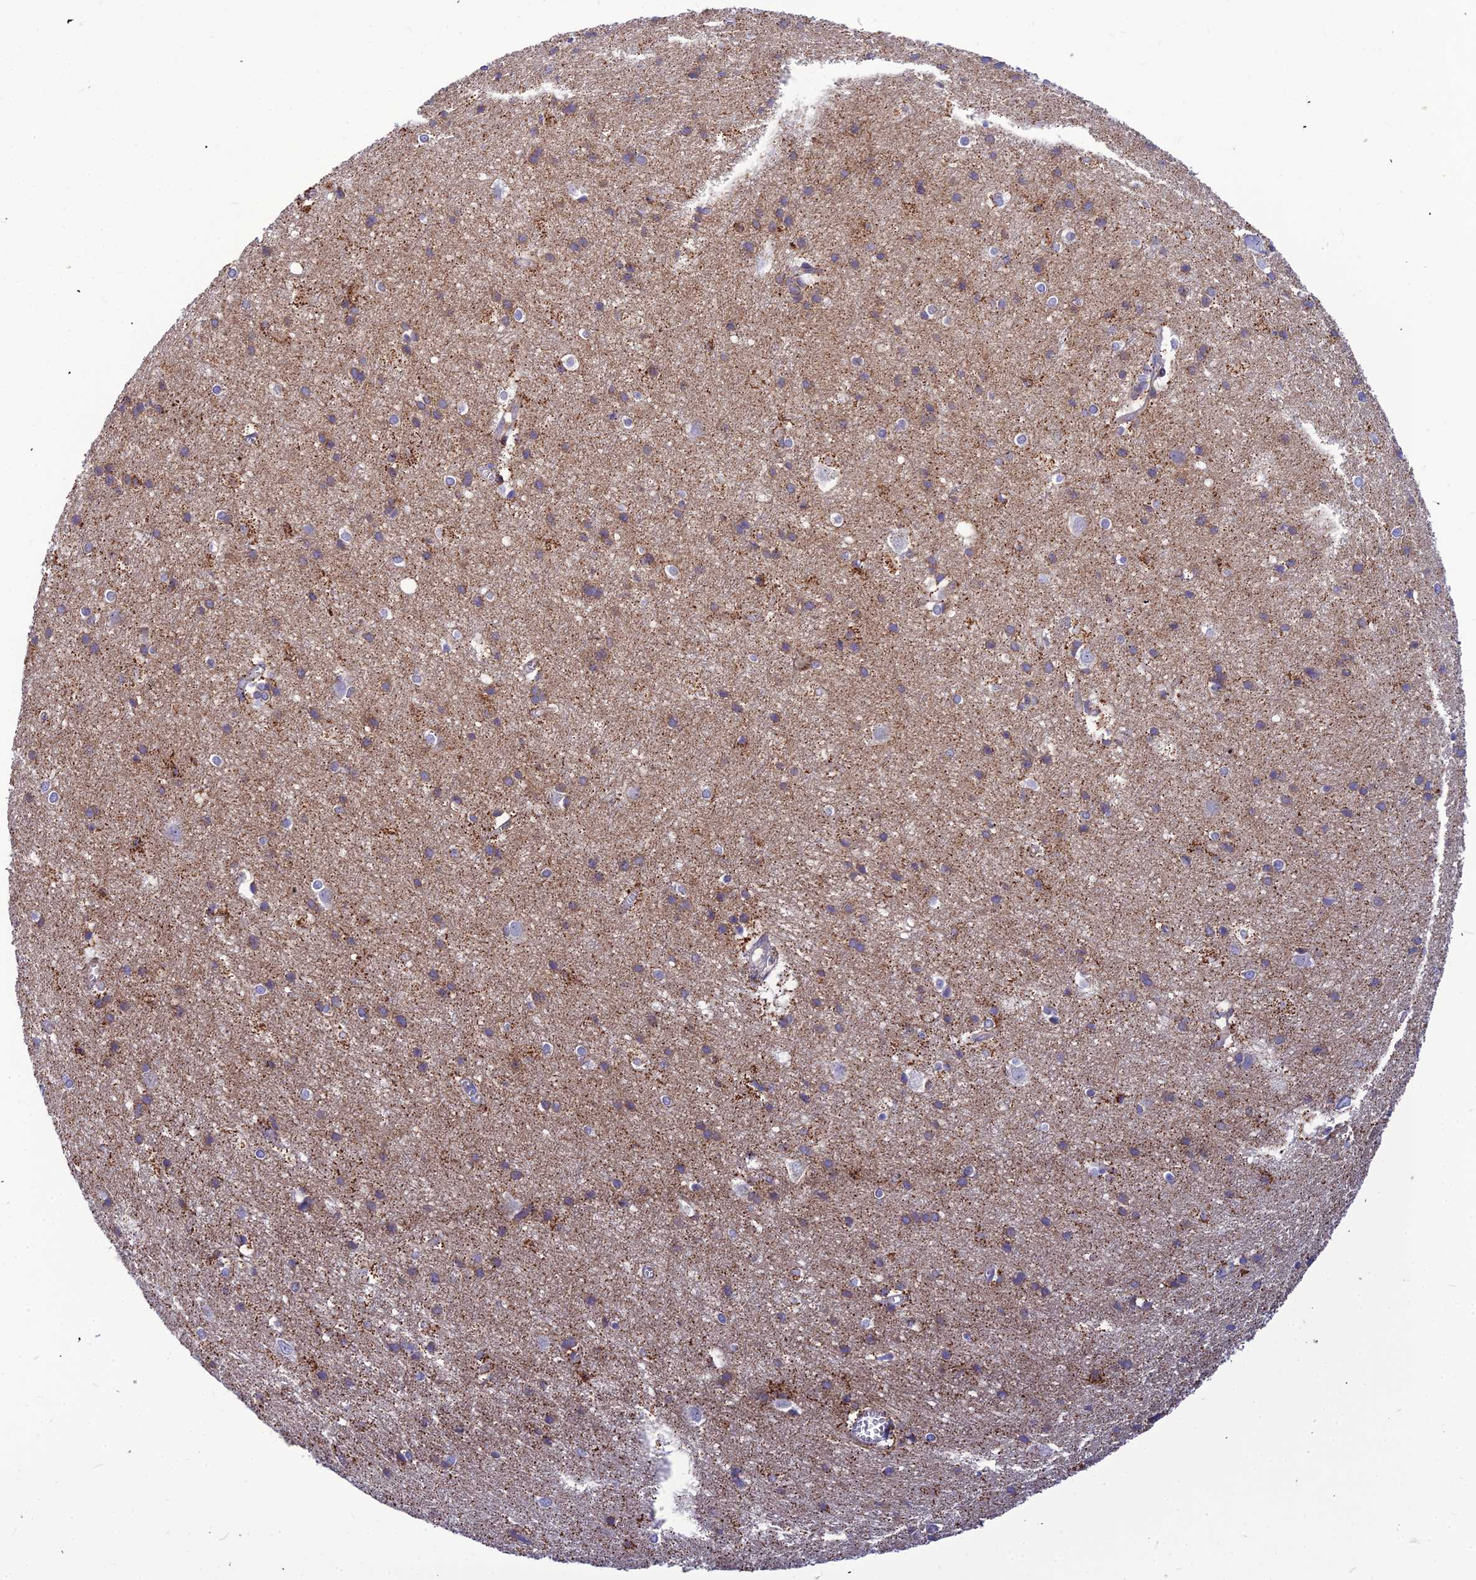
{"staining": {"intensity": "weak", "quantity": ">75%", "location": "cytoplasmic/membranous"}, "tissue": "cerebral cortex", "cell_type": "Endothelial cells", "image_type": "normal", "snomed": [{"axis": "morphology", "description": "Normal tissue, NOS"}, {"axis": "topography", "description": "Cerebral cortex"}], "caption": "IHC image of unremarkable cerebral cortex: cerebral cortex stained using immunohistochemistry (IHC) exhibits low levels of weak protein expression localized specifically in the cytoplasmic/membranous of endothelial cells, appearing as a cytoplasmic/membranous brown color.", "gene": "ASPHD1", "patient": {"sex": "male", "age": 54}}